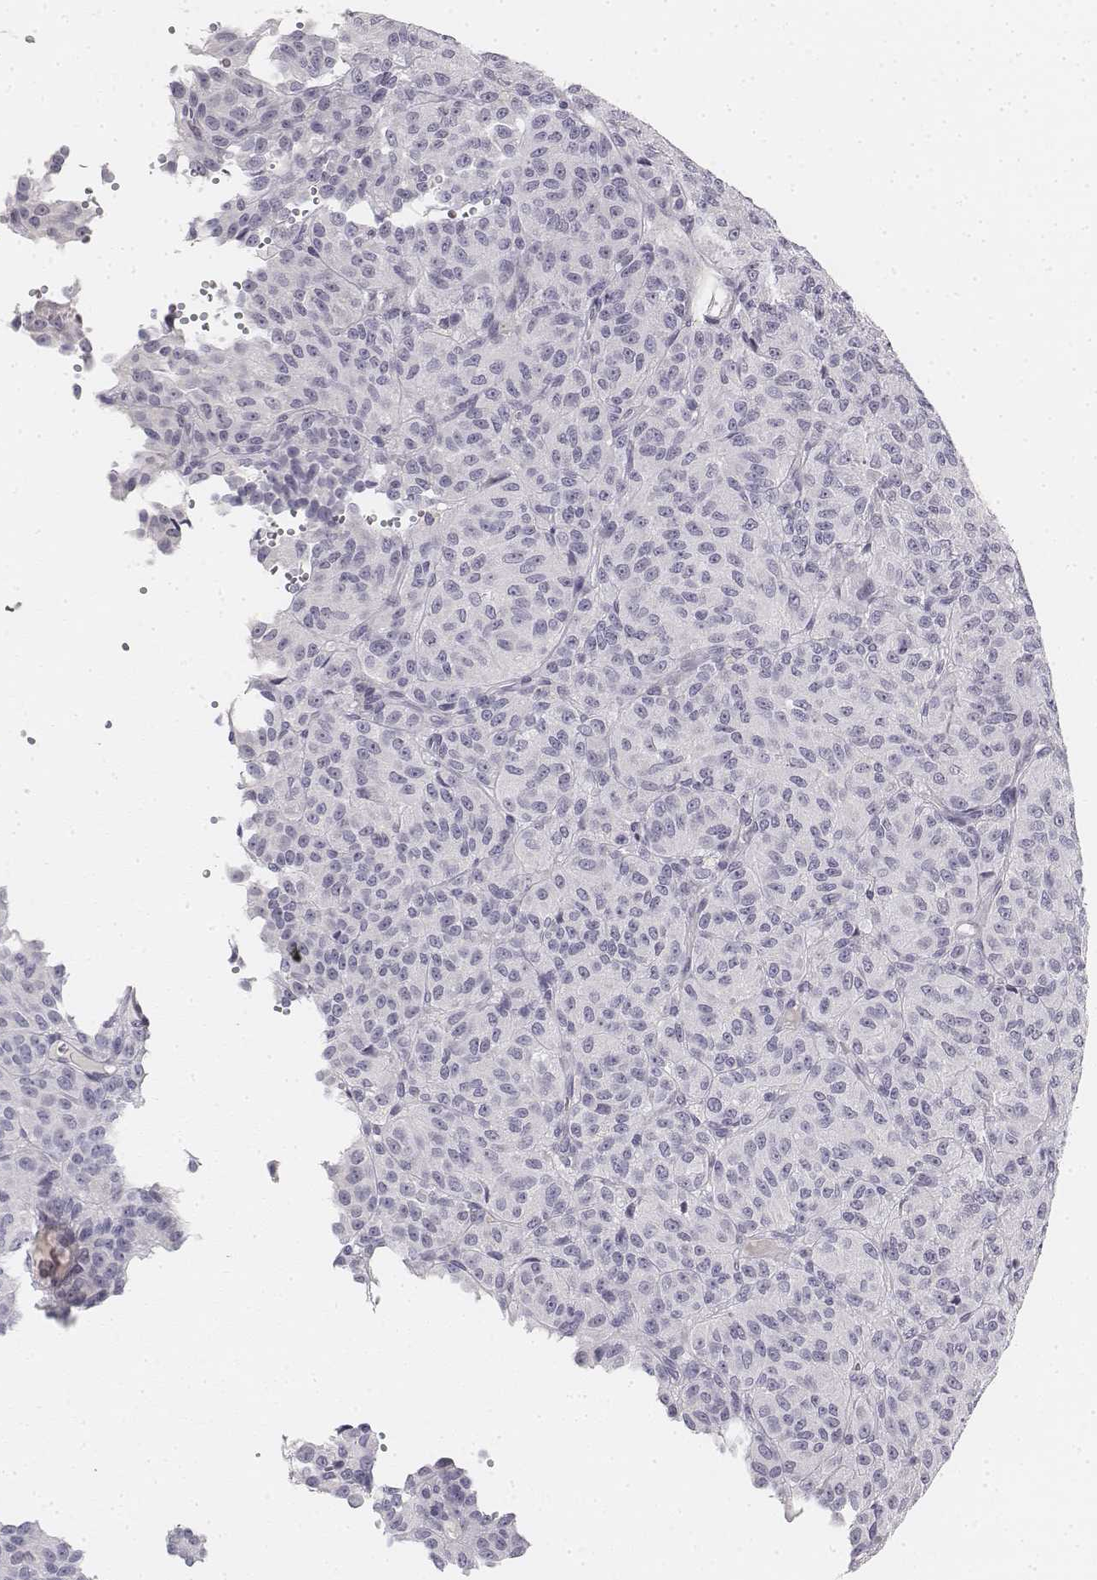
{"staining": {"intensity": "negative", "quantity": "none", "location": "none"}, "tissue": "melanoma", "cell_type": "Tumor cells", "image_type": "cancer", "snomed": [{"axis": "morphology", "description": "Malignant melanoma, Metastatic site"}, {"axis": "topography", "description": "Brain"}], "caption": "Tumor cells are negative for brown protein staining in melanoma.", "gene": "DSG4", "patient": {"sex": "female", "age": 56}}